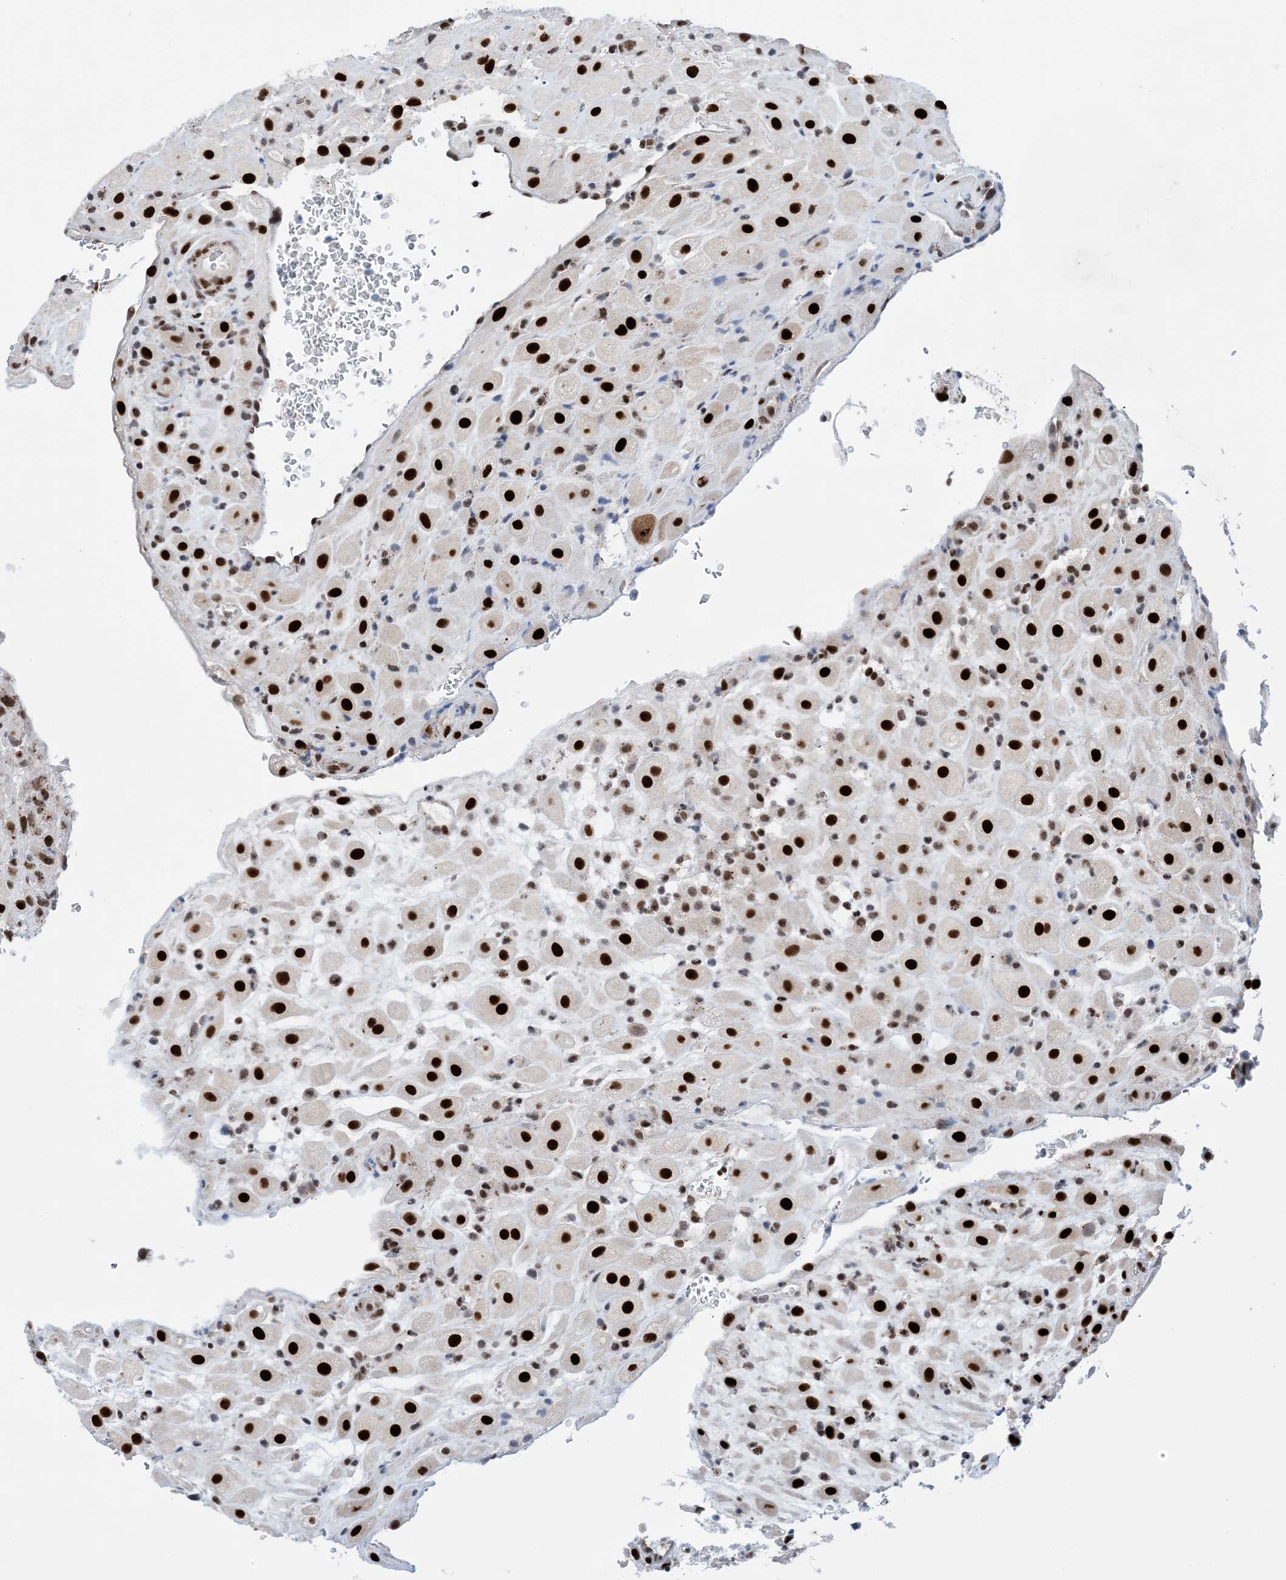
{"staining": {"intensity": "strong", "quantity": ">75%", "location": "nuclear"}, "tissue": "placenta", "cell_type": "Decidual cells", "image_type": "normal", "snomed": [{"axis": "morphology", "description": "Normal tissue, NOS"}, {"axis": "topography", "description": "Placenta"}], "caption": "This photomicrograph reveals benign placenta stained with IHC to label a protein in brown. The nuclear of decidual cells show strong positivity for the protein. Nuclei are counter-stained blue.", "gene": "TSPYL1", "patient": {"sex": "female", "age": 35}}